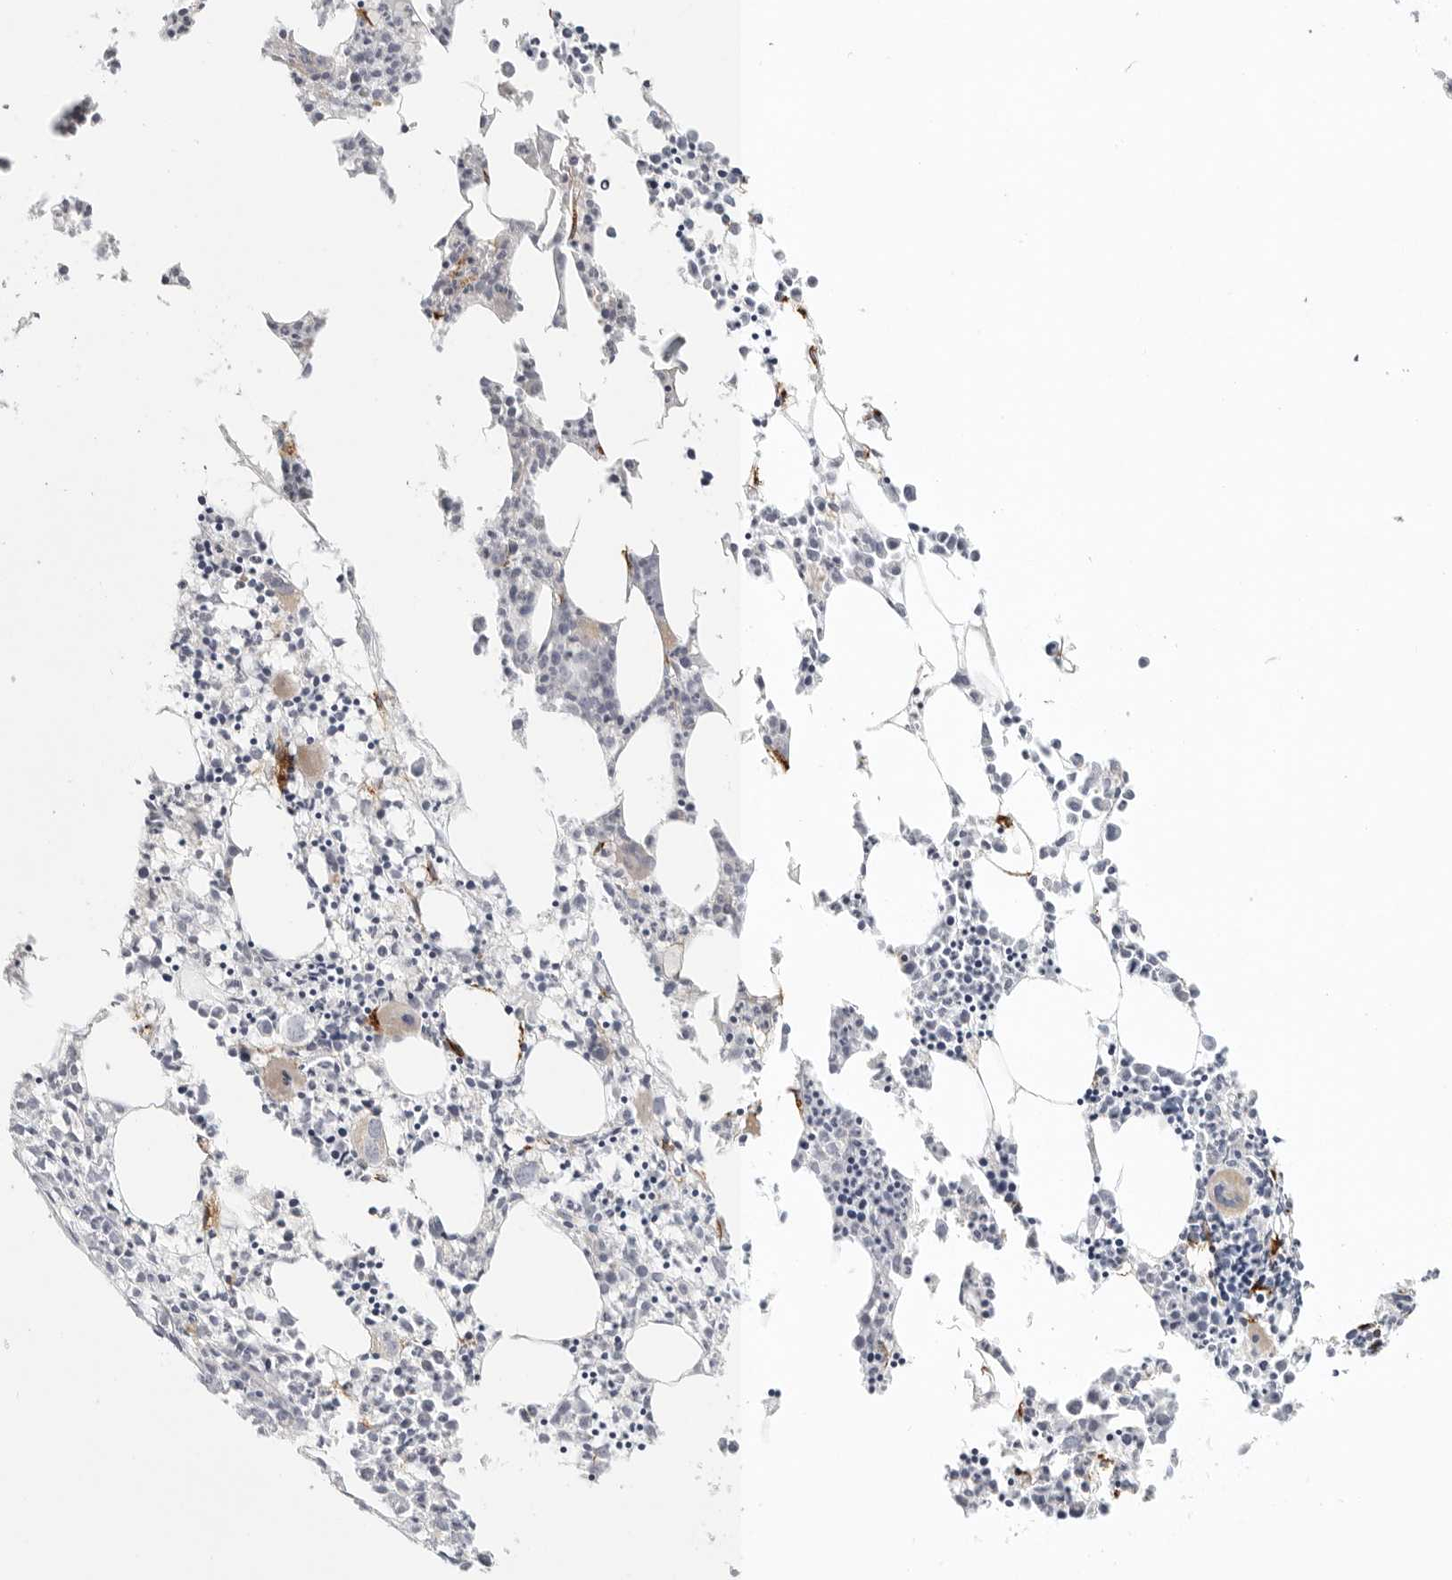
{"staining": {"intensity": "weak", "quantity": "<25%", "location": "cytoplasmic/membranous"}, "tissue": "bone marrow", "cell_type": "Hematopoietic cells", "image_type": "normal", "snomed": [{"axis": "morphology", "description": "Normal tissue, NOS"}, {"axis": "morphology", "description": "Inflammation, NOS"}, {"axis": "topography", "description": "Bone marrow"}], "caption": "IHC of unremarkable human bone marrow shows no expression in hematopoietic cells.", "gene": "STAB2", "patient": {"sex": "female", "age": 62}}